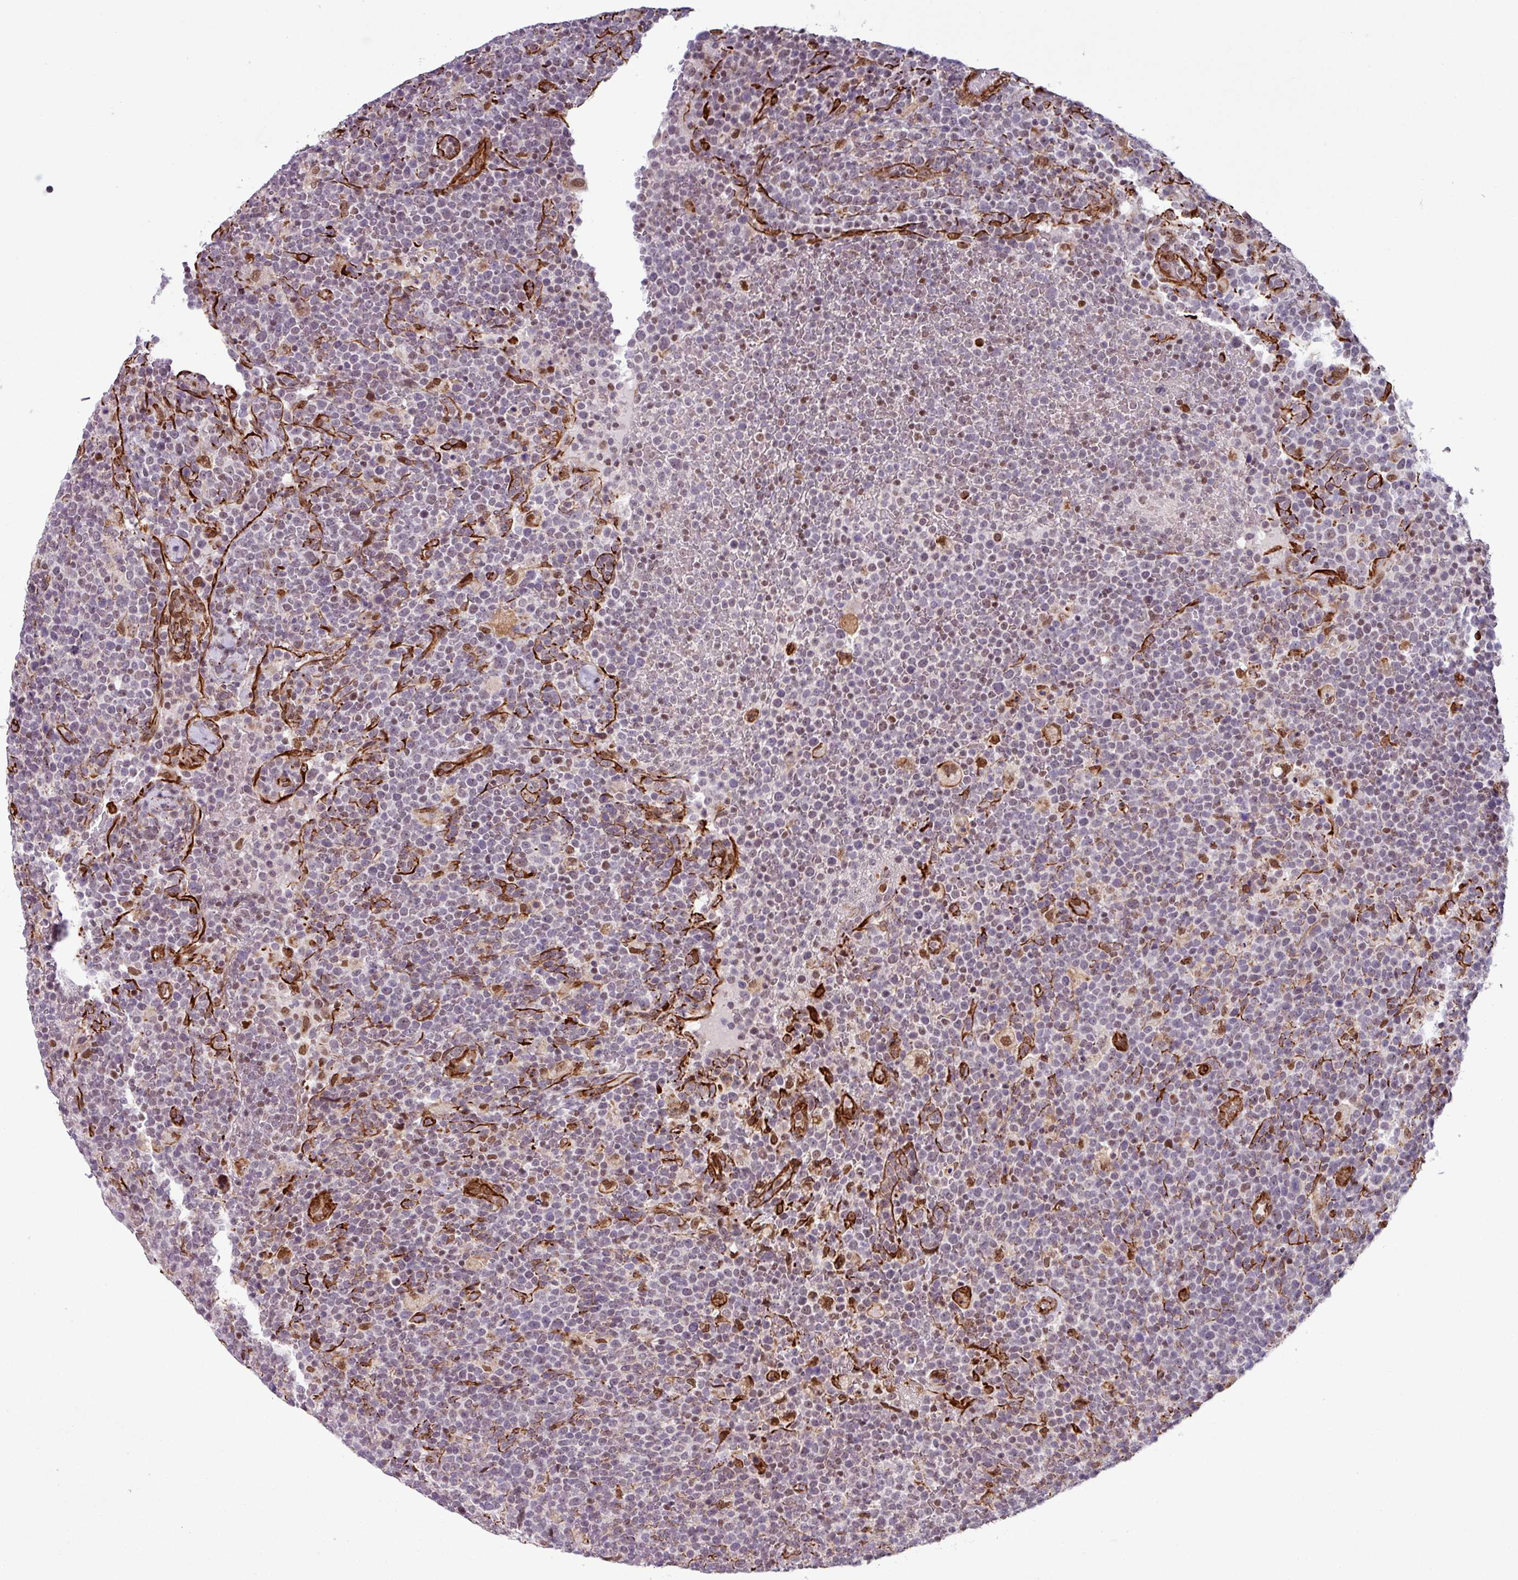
{"staining": {"intensity": "negative", "quantity": "none", "location": "none"}, "tissue": "lymphoma", "cell_type": "Tumor cells", "image_type": "cancer", "snomed": [{"axis": "morphology", "description": "Malignant lymphoma, non-Hodgkin's type, High grade"}, {"axis": "topography", "description": "Lymph node"}], "caption": "This is an immunohistochemistry photomicrograph of human lymphoma. There is no expression in tumor cells.", "gene": "CHD3", "patient": {"sex": "male", "age": 61}}